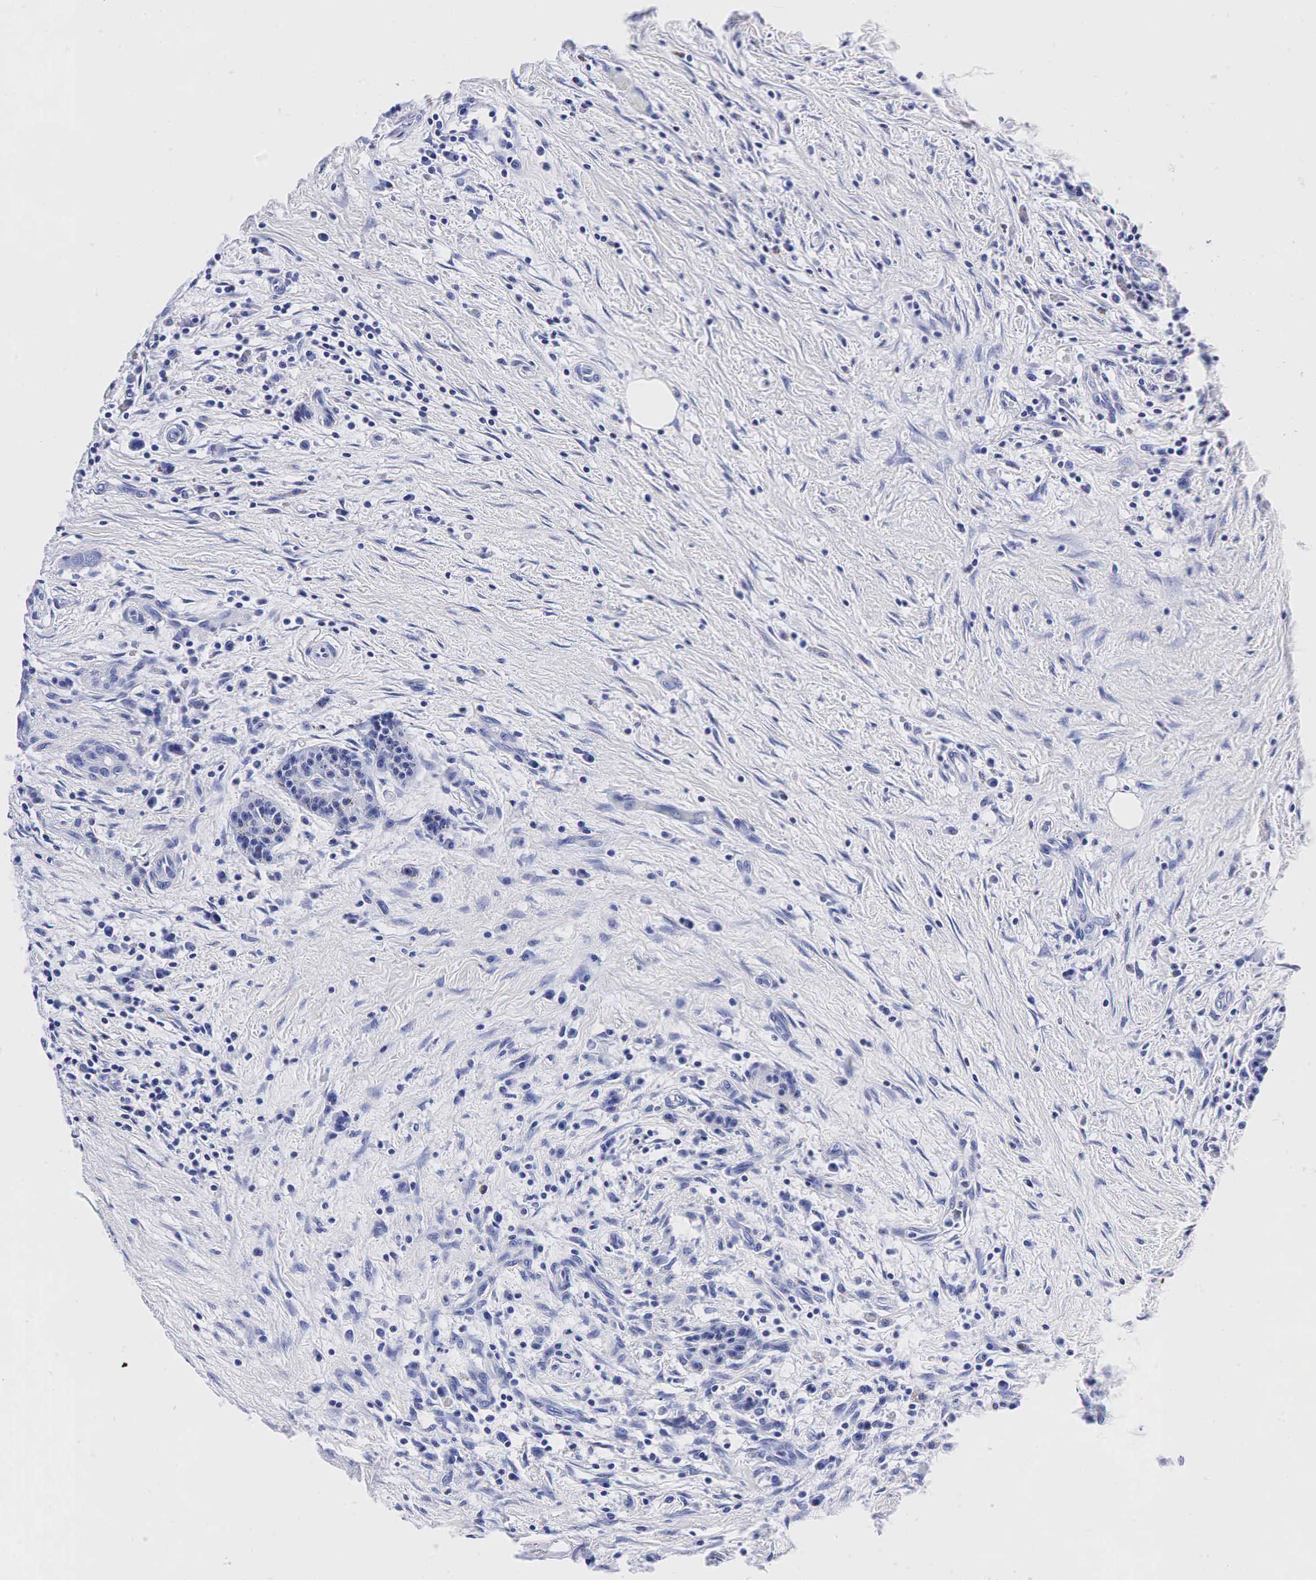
{"staining": {"intensity": "negative", "quantity": "none", "location": "none"}, "tissue": "pancreas", "cell_type": "Exocrine glandular cells", "image_type": "normal", "snomed": [{"axis": "morphology", "description": "Normal tissue, NOS"}, {"axis": "topography", "description": "Pancreas"}], "caption": "Pancreas stained for a protein using immunohistochemistry shows no staining exocrine glandular cells.", "gene": "ACP3", "patient": {"sex": "male", "age": 73}}